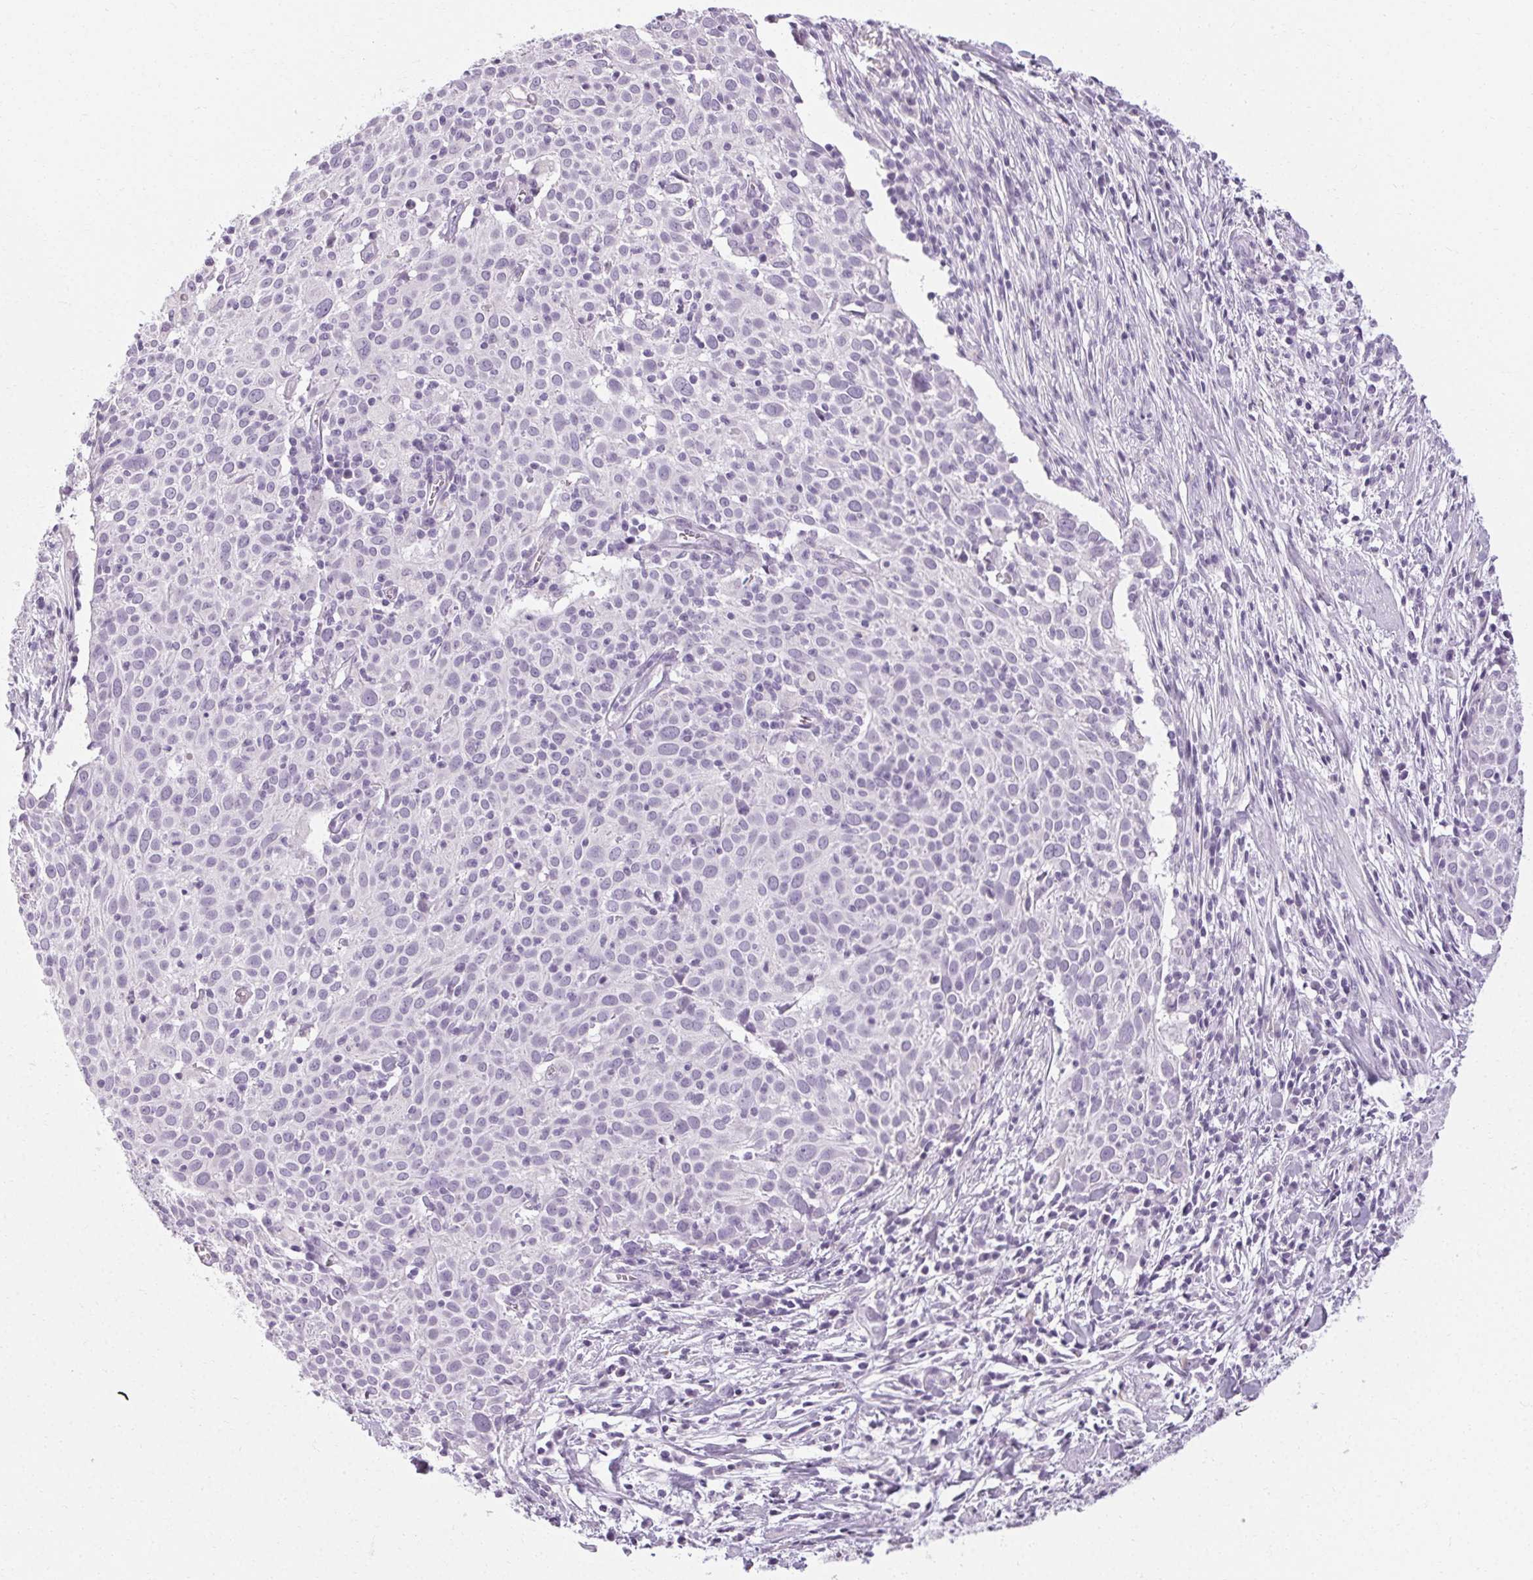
{"staining": {"intensity": "negative", "quantity": "none", "location": "none"}, "tissue": "cervical cancer", "cell_type": "Tumor cells", "image_type": "cancer", "snomed": [{"axis": "morphology", "description": "Squamous cell carcinoma, NOS"}, {"axis": "topography", "description": "Cervix"}], "caption": "Tumor cells are negative for brown protein staining in squamous cell carcinoma (cervical).", "gene": "POMC", "patient": {"sex": "female", "age": 39}}